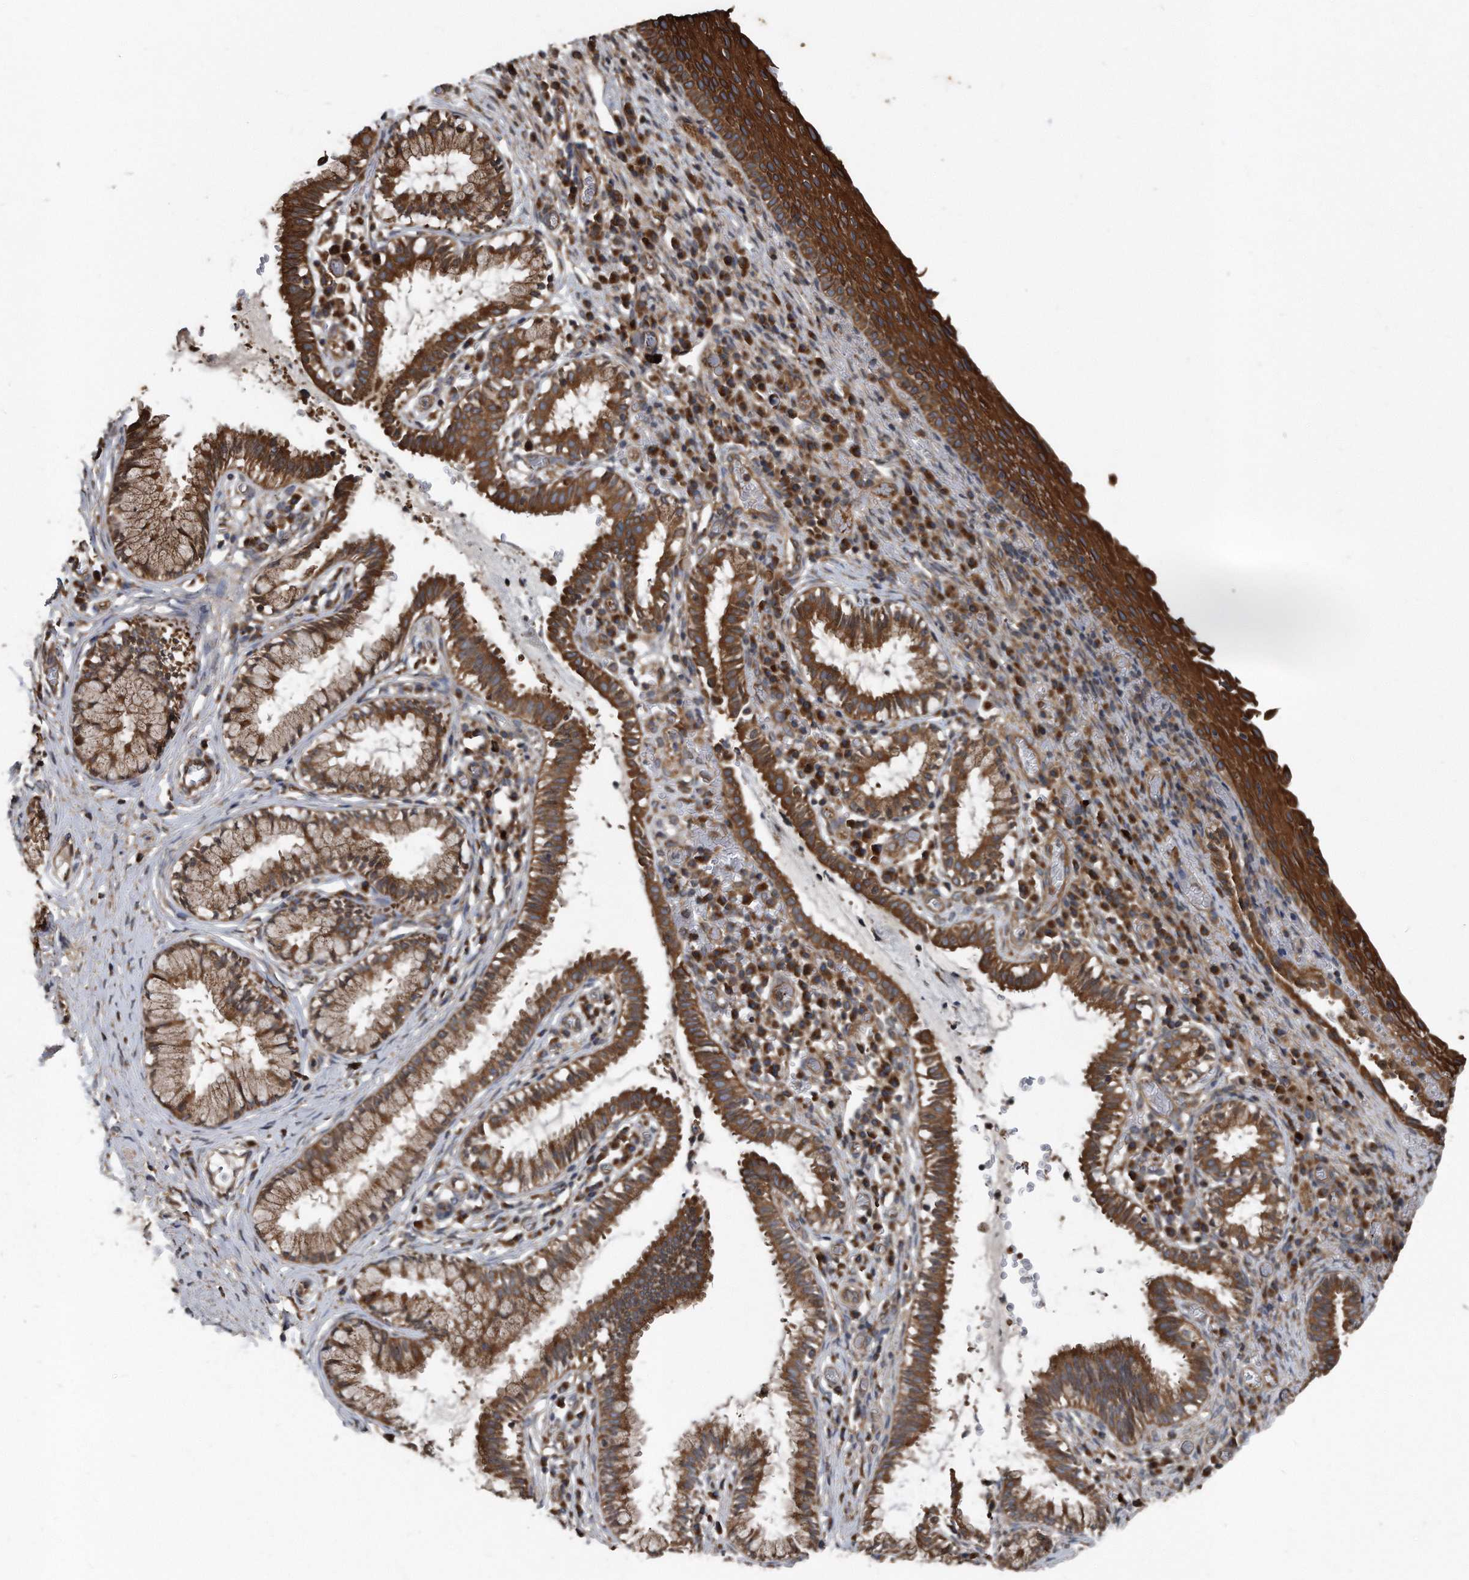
{"staining": {"intensity": "moderate", "quantity": ">75%", "location": "cytoplasmic/membranous"}, "tissue": "cervix", "cell_type": "Glandular cells", "image_type": "normal", "snomed": [{"axis": "morphology", "description": "Normal tissue, NOS"}, {"axis": "topography", "description": "Cervix"}], "caption": "Glandular cells show medium levels of moderate cytoplasmic/membranous positivity in about >75% of cells in normal human cervix.", "gene": "FAM136A", "patient": {"sex": "female", "age": 27}}